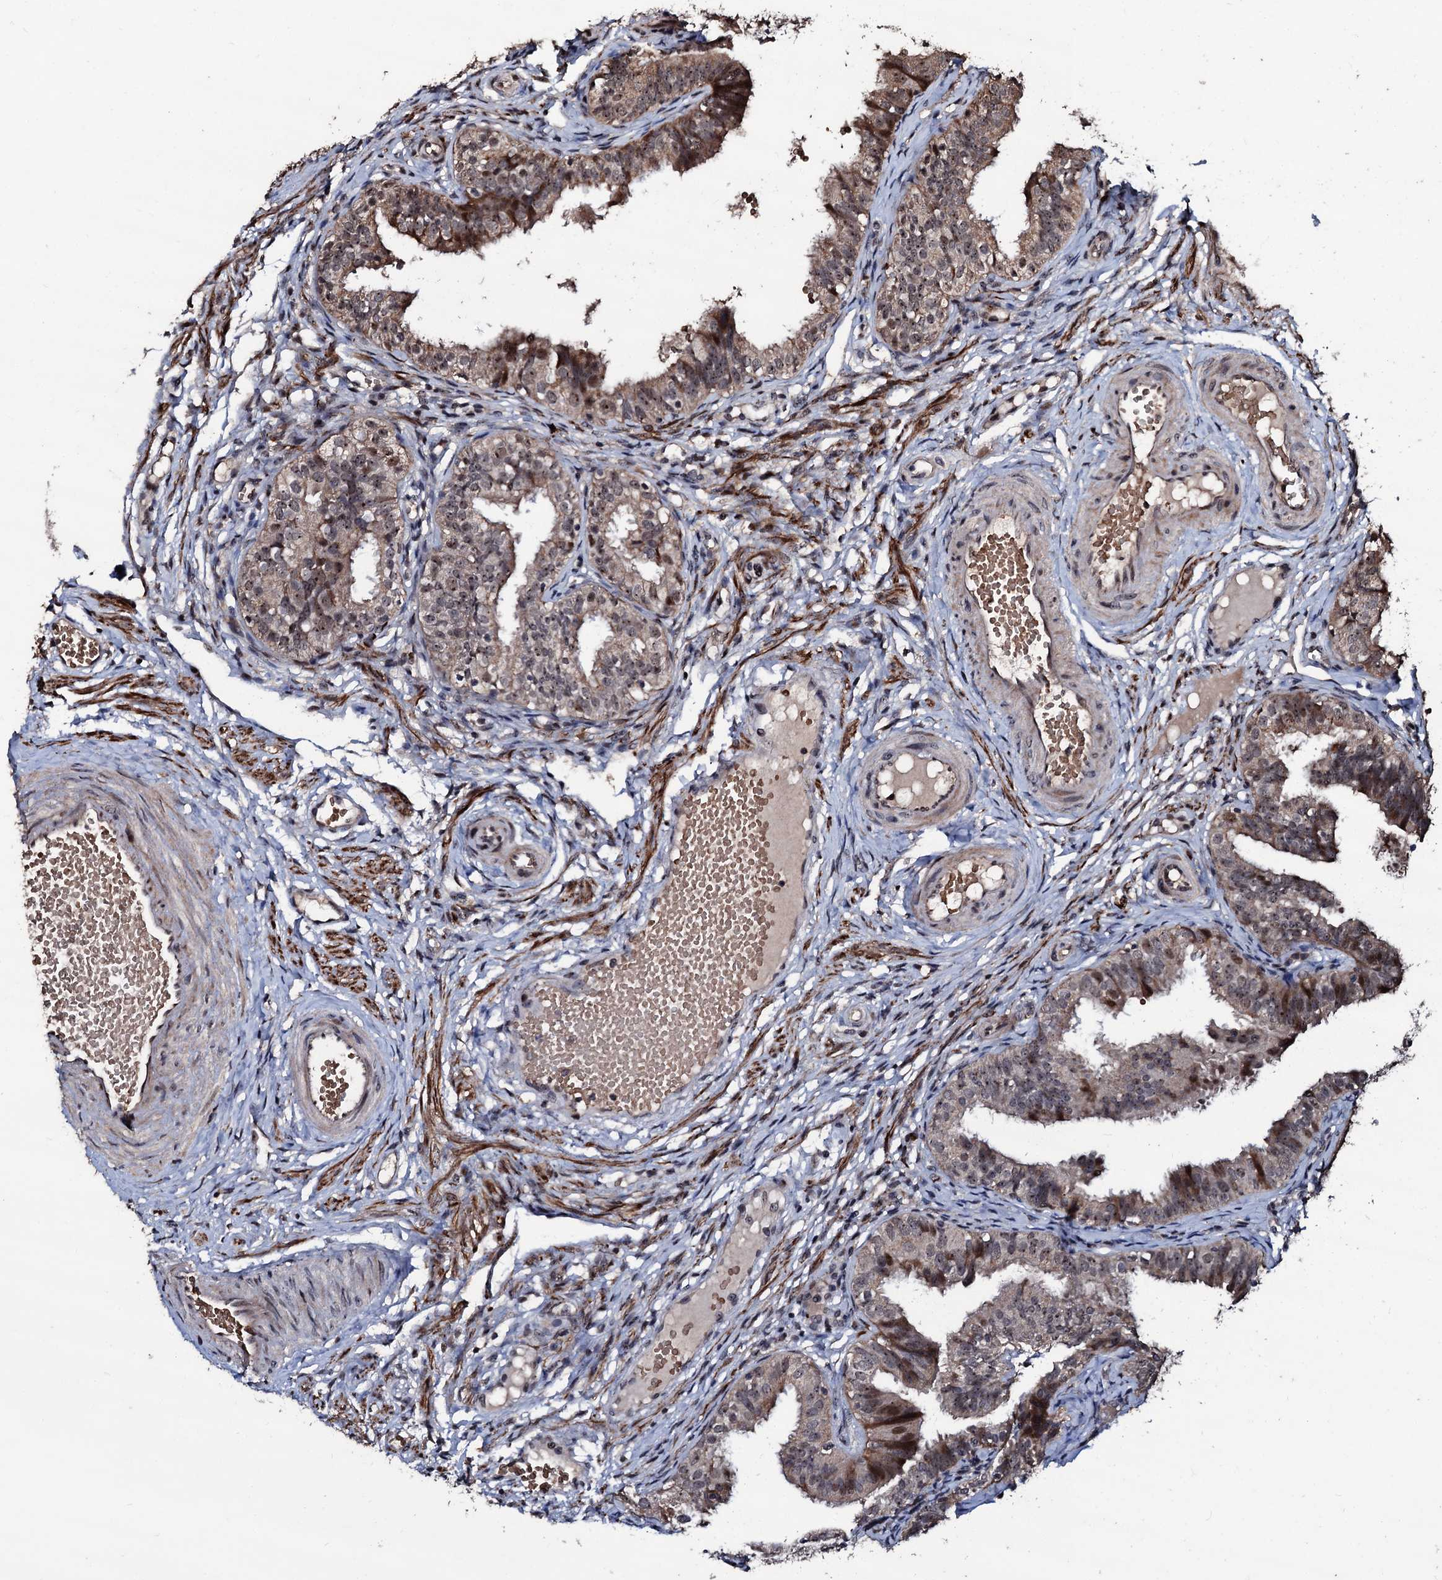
{"staining": {"intensity": "weak", "quantity": "25%-75%", "location": "cytoplasmic/membranous,nuclear"}, "tissue": "fallopian tube", "cell_type": "Glandular cells", "image_type": "normal", "snomed": [{"axis": "morphology", "description": "Normal tissue, NOS"}, {"axis": "topography", "description": "Fallopian tube"}], "caption": "Approximately 25%-75% of glandular cells in unremarkable fallopian tube reveal weak cytoplasmic/membranous,nuclear protein staining as visualized by brown immunohistochemical staining.", "gene": "SUPT7L", "patient": {"sex": "female", "age": 35}}